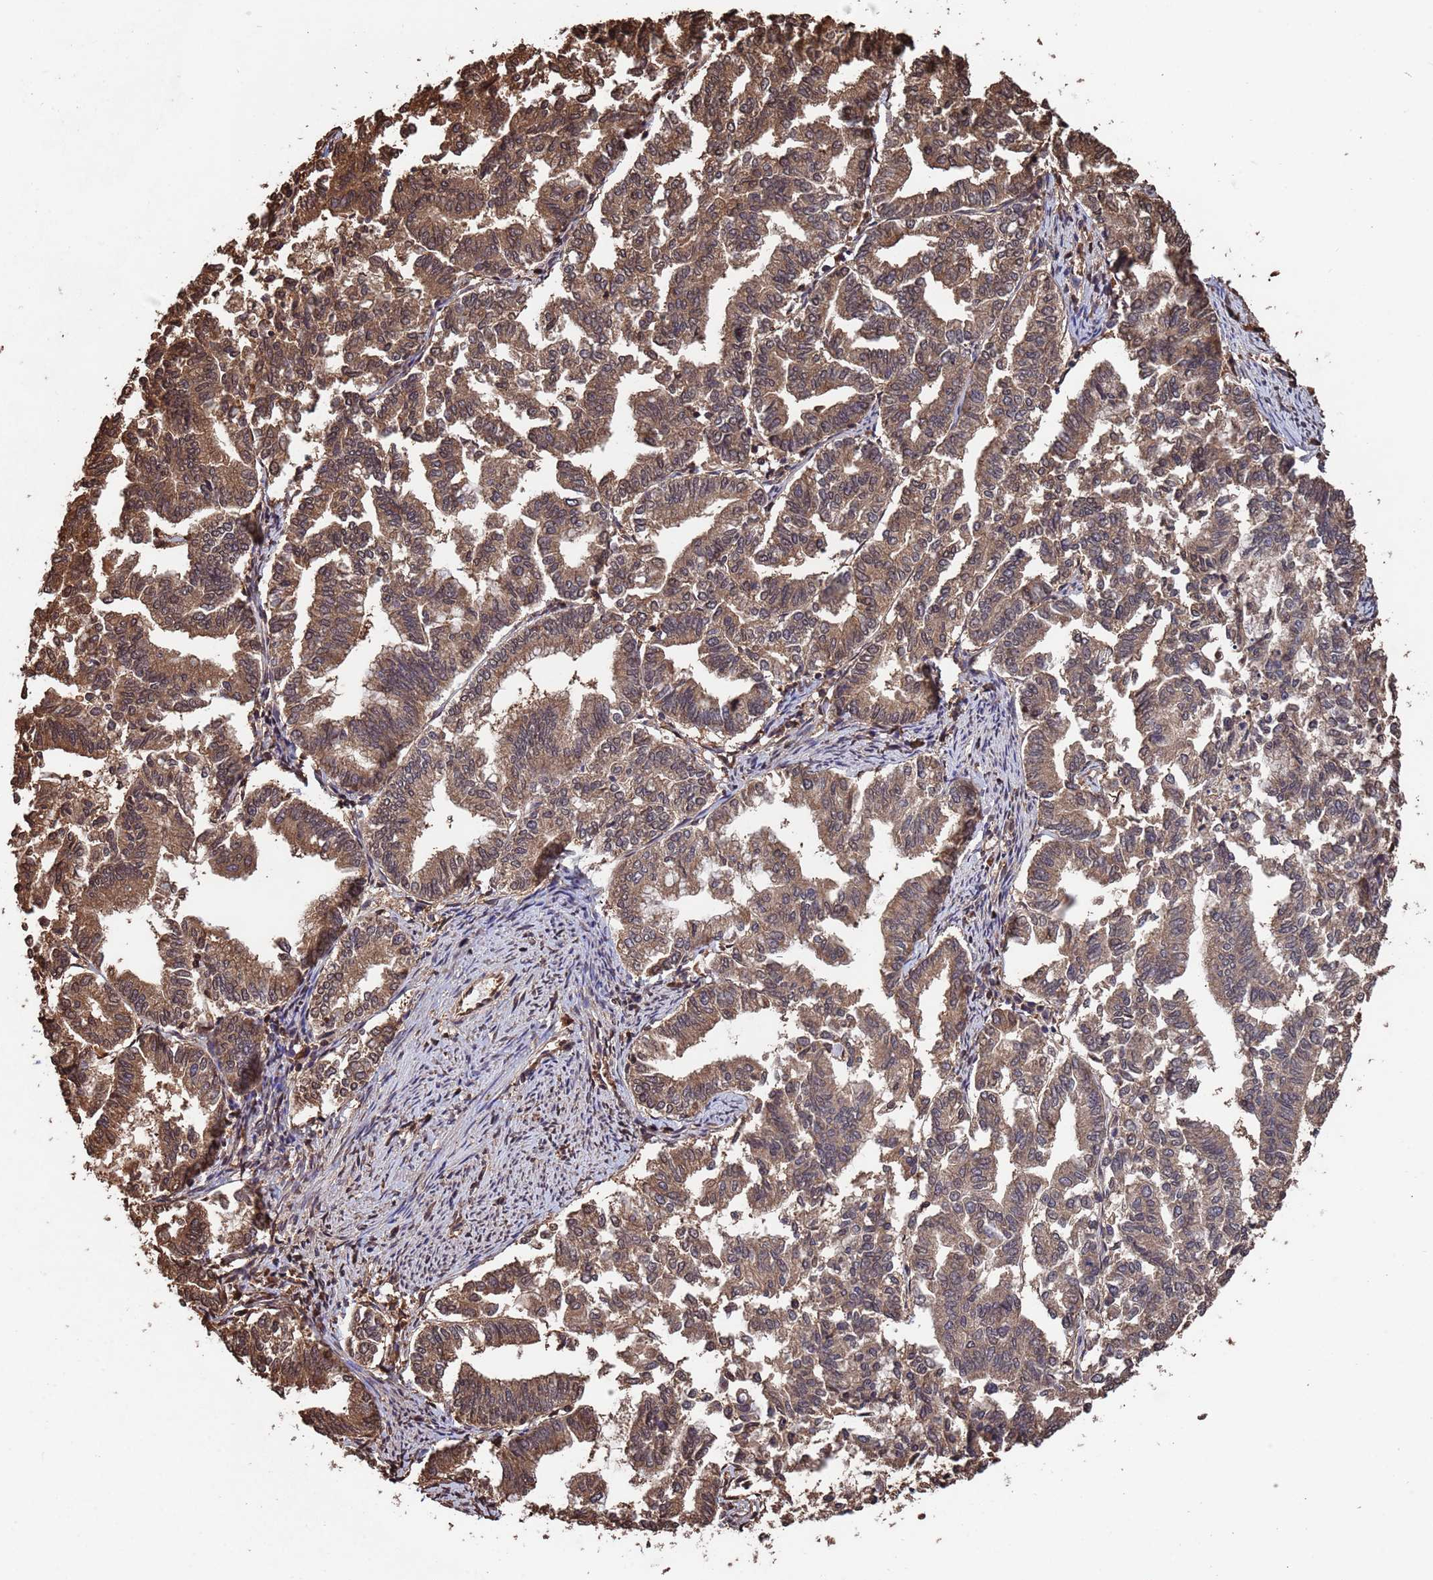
{"staining": {"intensity": "moderate", "quantity": ">75%", "location": "cytoplasmic/membranous"}, "tissue": "endometrial cancer", "cell_type": "Tumor cells", "image_type": "cancer", "snomed": [{"axis": "morphology", "description": "Adenocarcinoma, NOS"}, {"axis": "topography", "description": "Endometrium"}], "caption": "Tumor cells show medium levels of moderate cytoplasmic/membranous expression in about >75% of cells in endometrial cancer (adenocarcinoma). (DAB (3,3'-diaminobenzidine) = brown stain, brightfield microscopy at high magnification).", "gene": "SUMO4", "patient": {"sex": "female", "age": 79}}